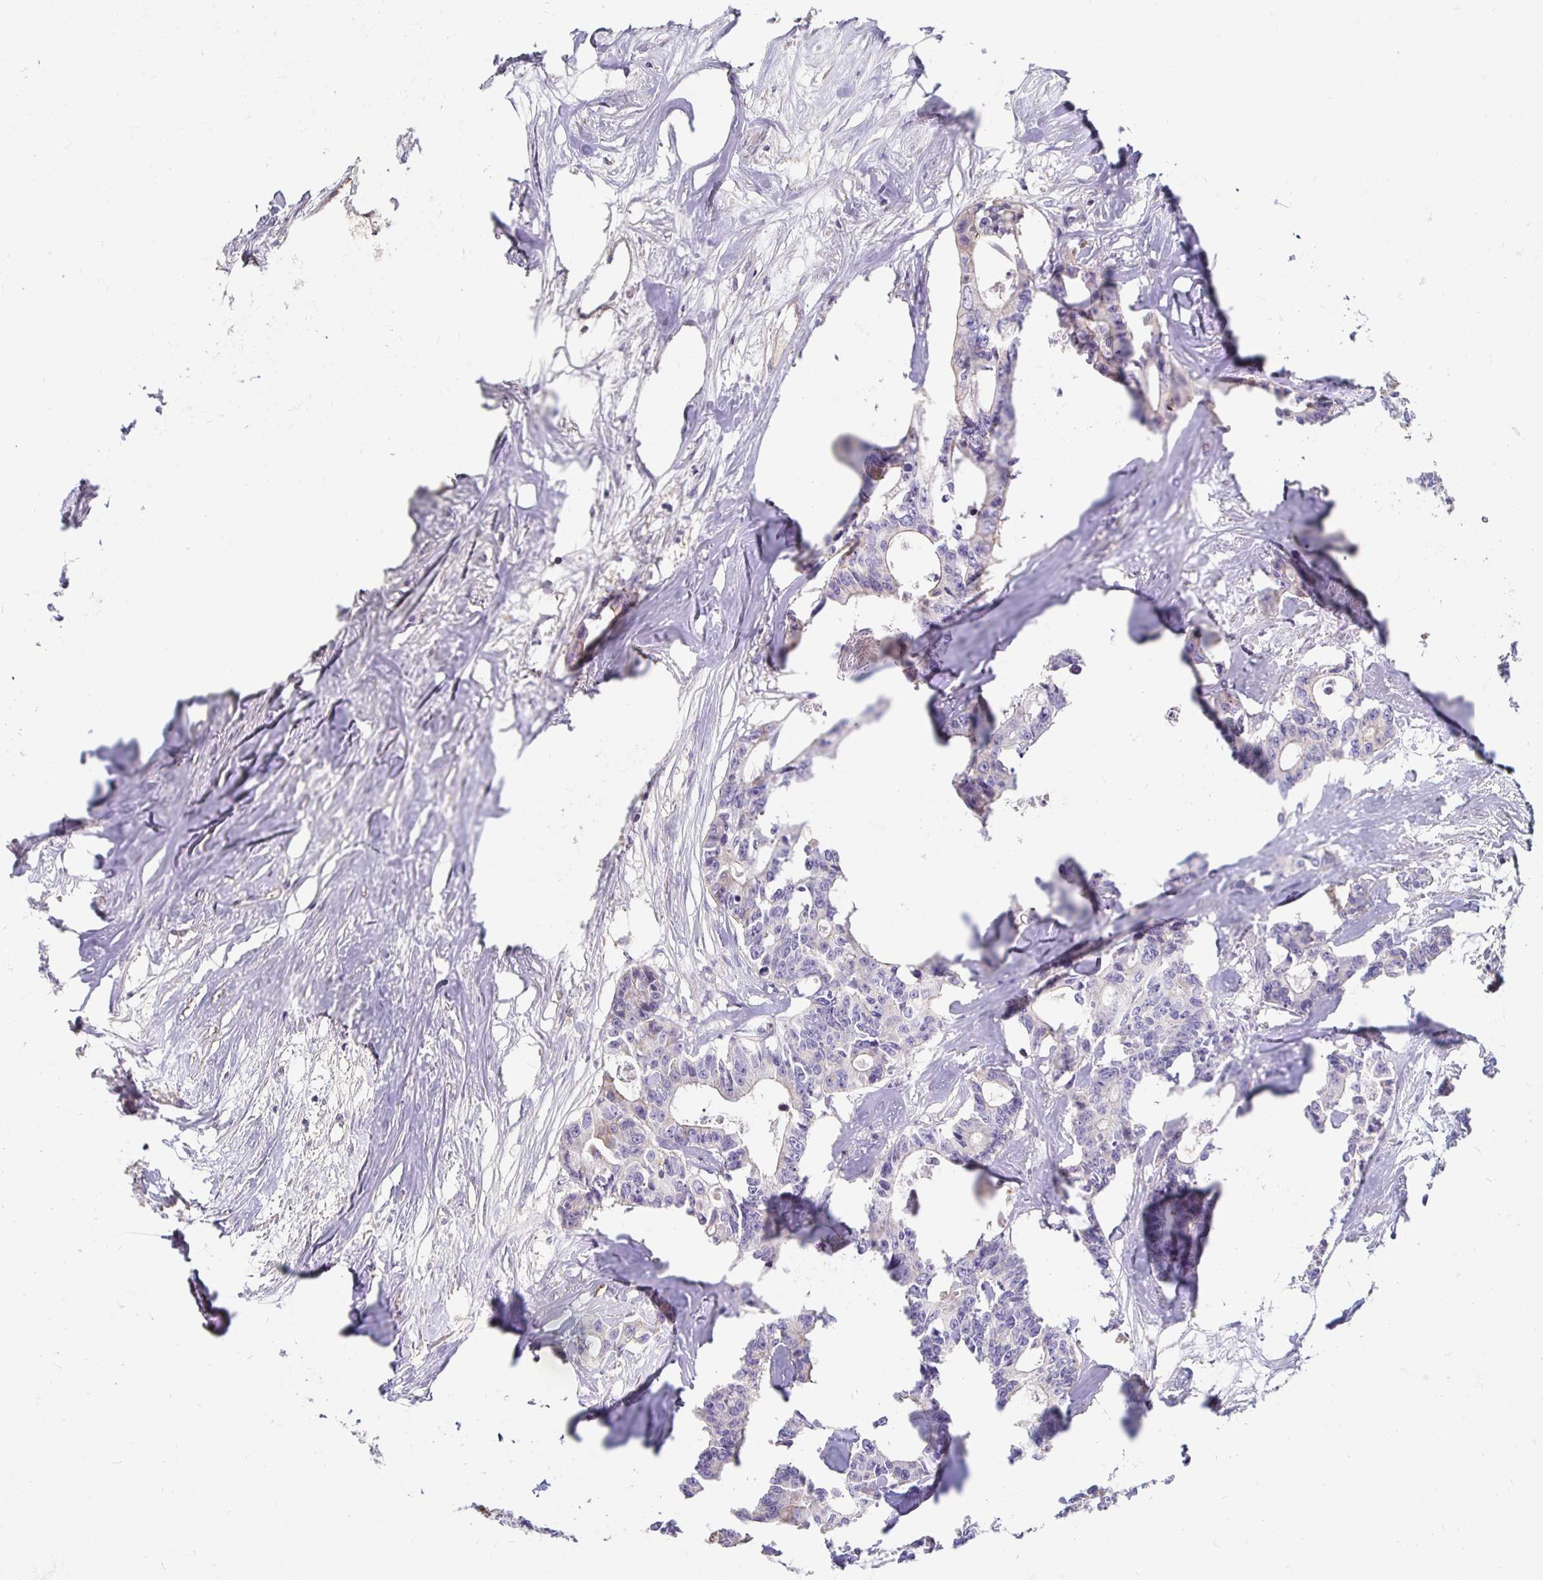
{"staining": {"intensity": "negative", "quantity": "none", "location": "none"}, "tissue": "colorectal cancer", "cell_type": "Tumor cells", "image_type": "cancer", "snomed": [{"axis": "morphology", "description": "Adenocarcinoma, NOS"}, {"axis": "topography", "description": "Rectum"}], "caption": "Immunohistochemical staining of human colorectal cancer (adenocarcinoma) reveals no significant expression in tumor cells.", "gene": "AKAP6", "patient": {"sex": "male", "age": 57}}